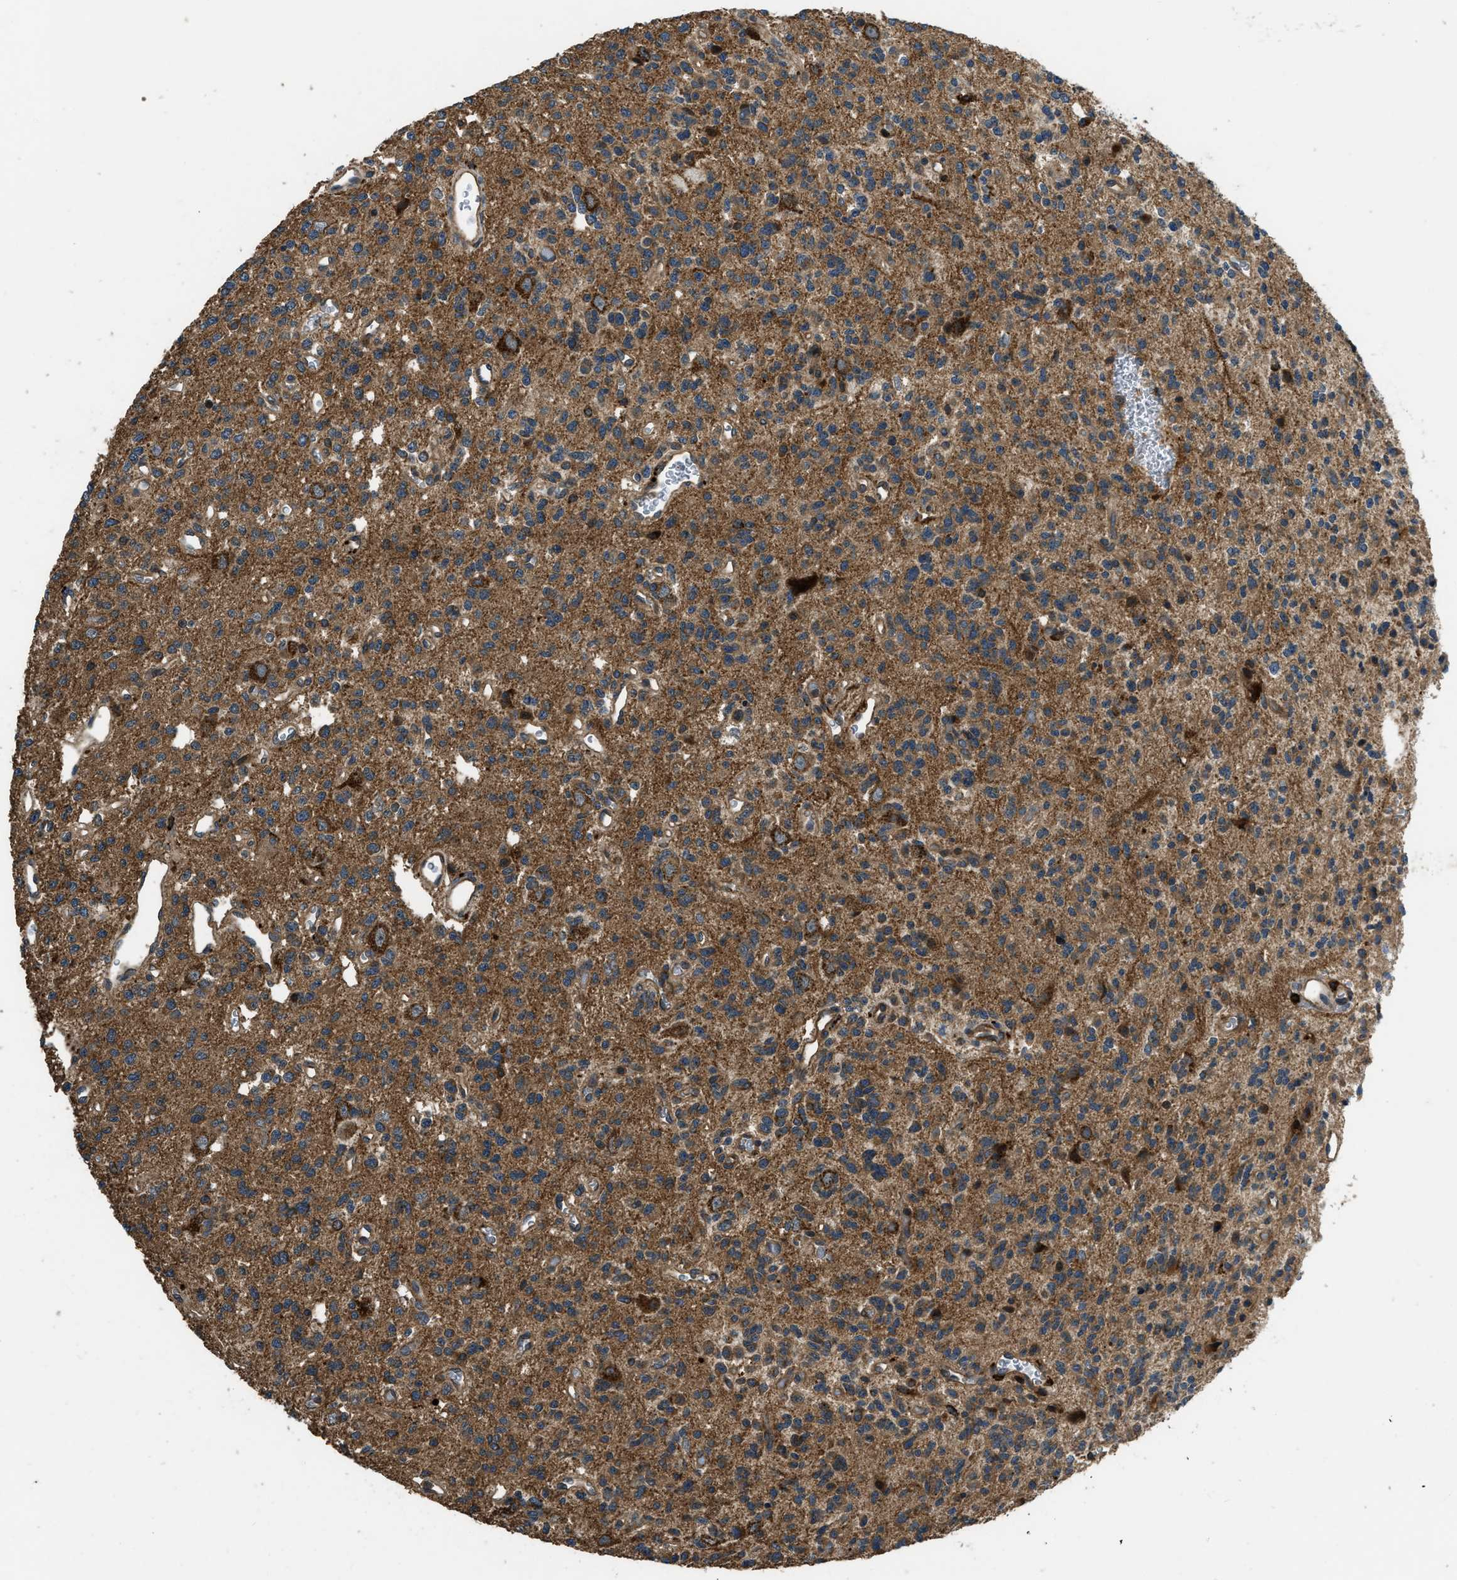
{"staining": {"intensity": "strong", "quantity": ">75%", "location": "cytoplasmic/membranous"}, "tissue": "glioma", "cell_type": "Tumor cells", "image_type": "cancer", "snomed": [{"axis": "morphology", "description": "Glioma, malignant, Low grade"}, {"axis": "topography", "description": "Brain"}], "caption": "Immunohistochemical staining of human glioma displays high levels of strong cytoplasmic/membranous protein staining in approximately >75% of tumor cells. The protein is shown in brown color, while the nuclei are stained blue.", "gene": "GGH", "patient": {"sex": "male", "age": 38}}